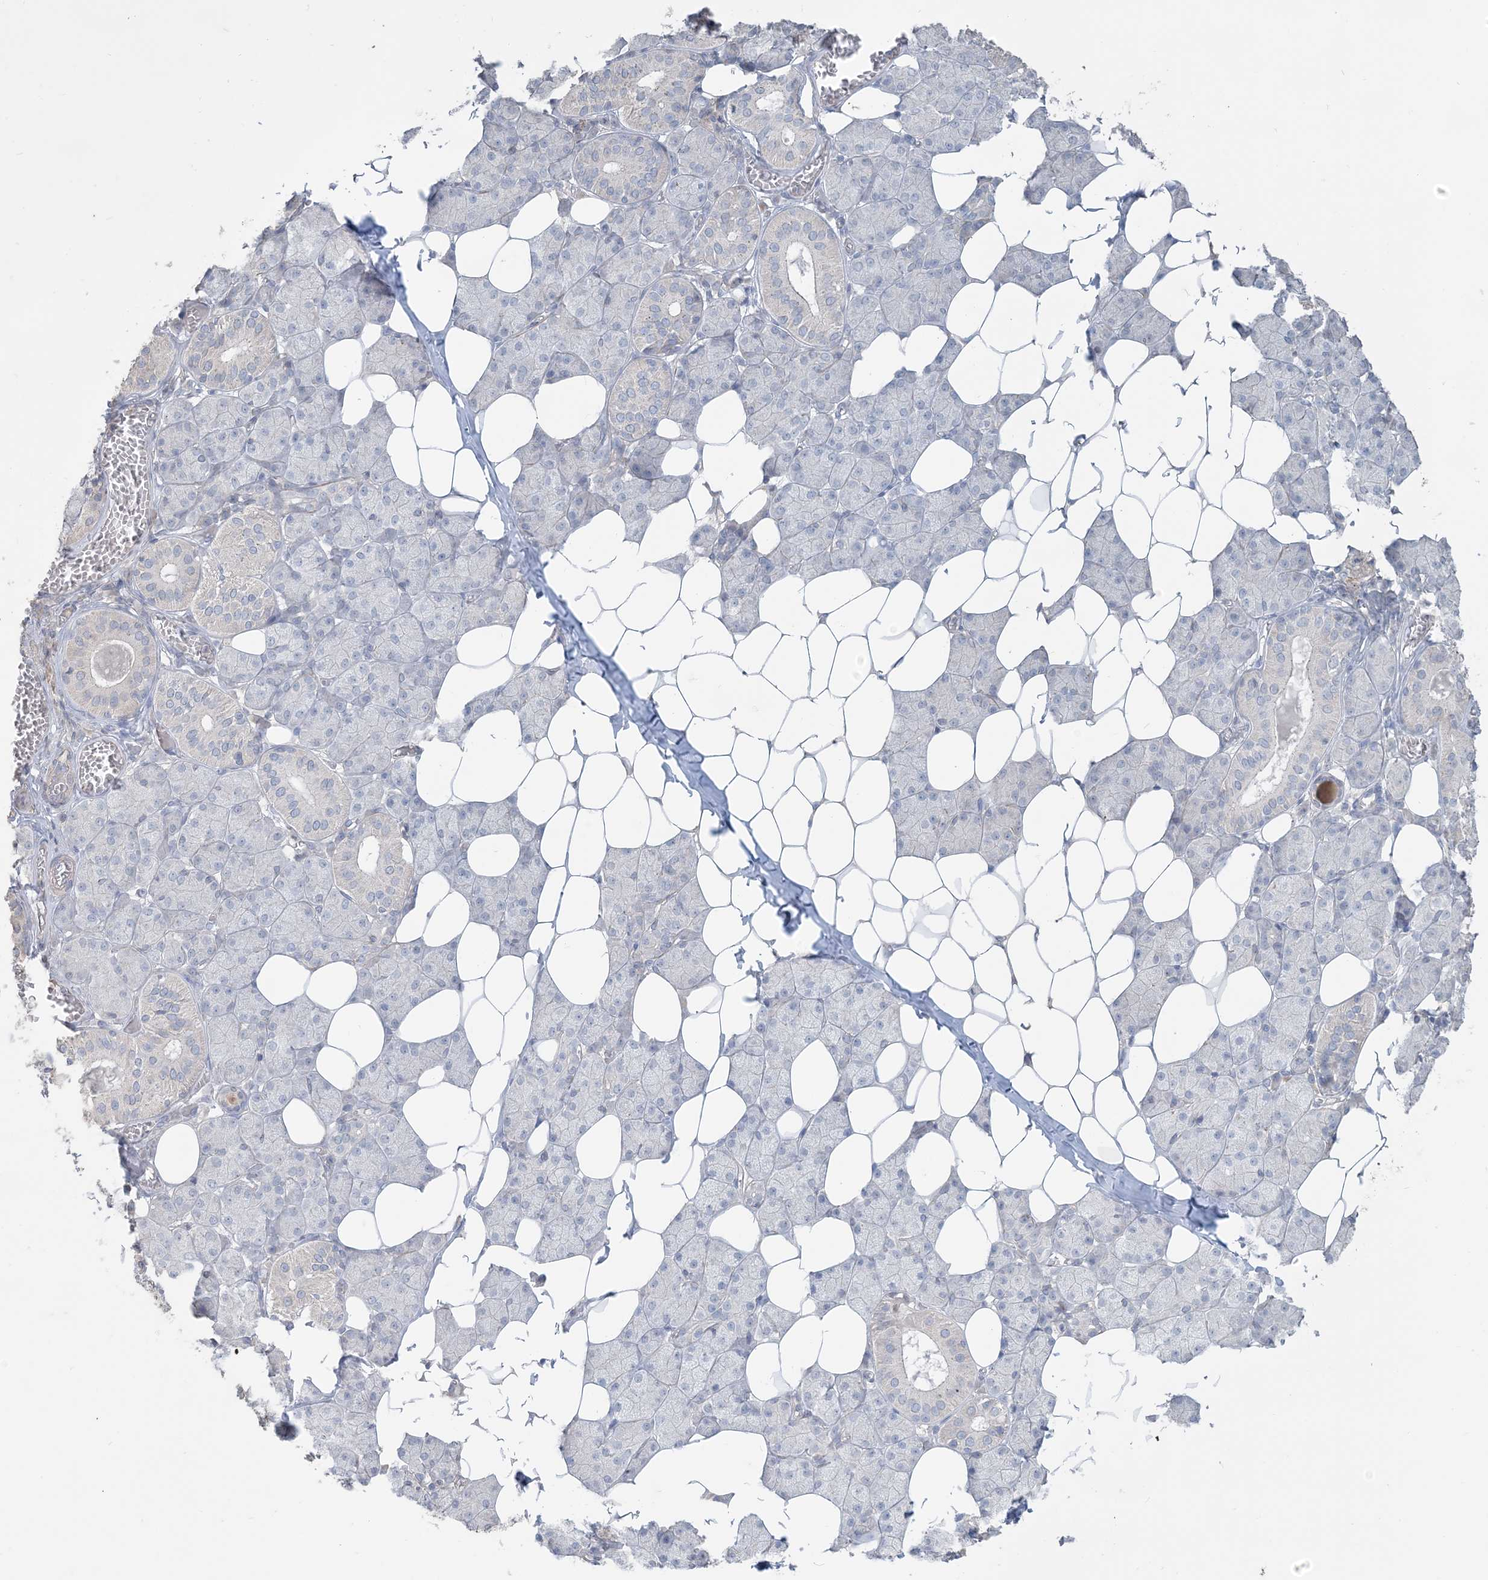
{"staining": {"intensity": "negative", "quantity": "none", "location": "none"}, "tissue": "salivary gland", "cell_type": "Glandular cells", "image_type": "normal", "snomed": [{"axis": "morphology", "description": "Normal tissue, NOS"}, {"axis": "topography", "description": "Salivary gland"}], "caption": "This is a photomicrograph of IHC staining of normal salivary gland, which shows no staining in glandular cells. (Immunohistochemistry, brightfield microscopy, high magnification).", "gene": "NPHS2", "patient": {"sex": "female", "age": 33}}